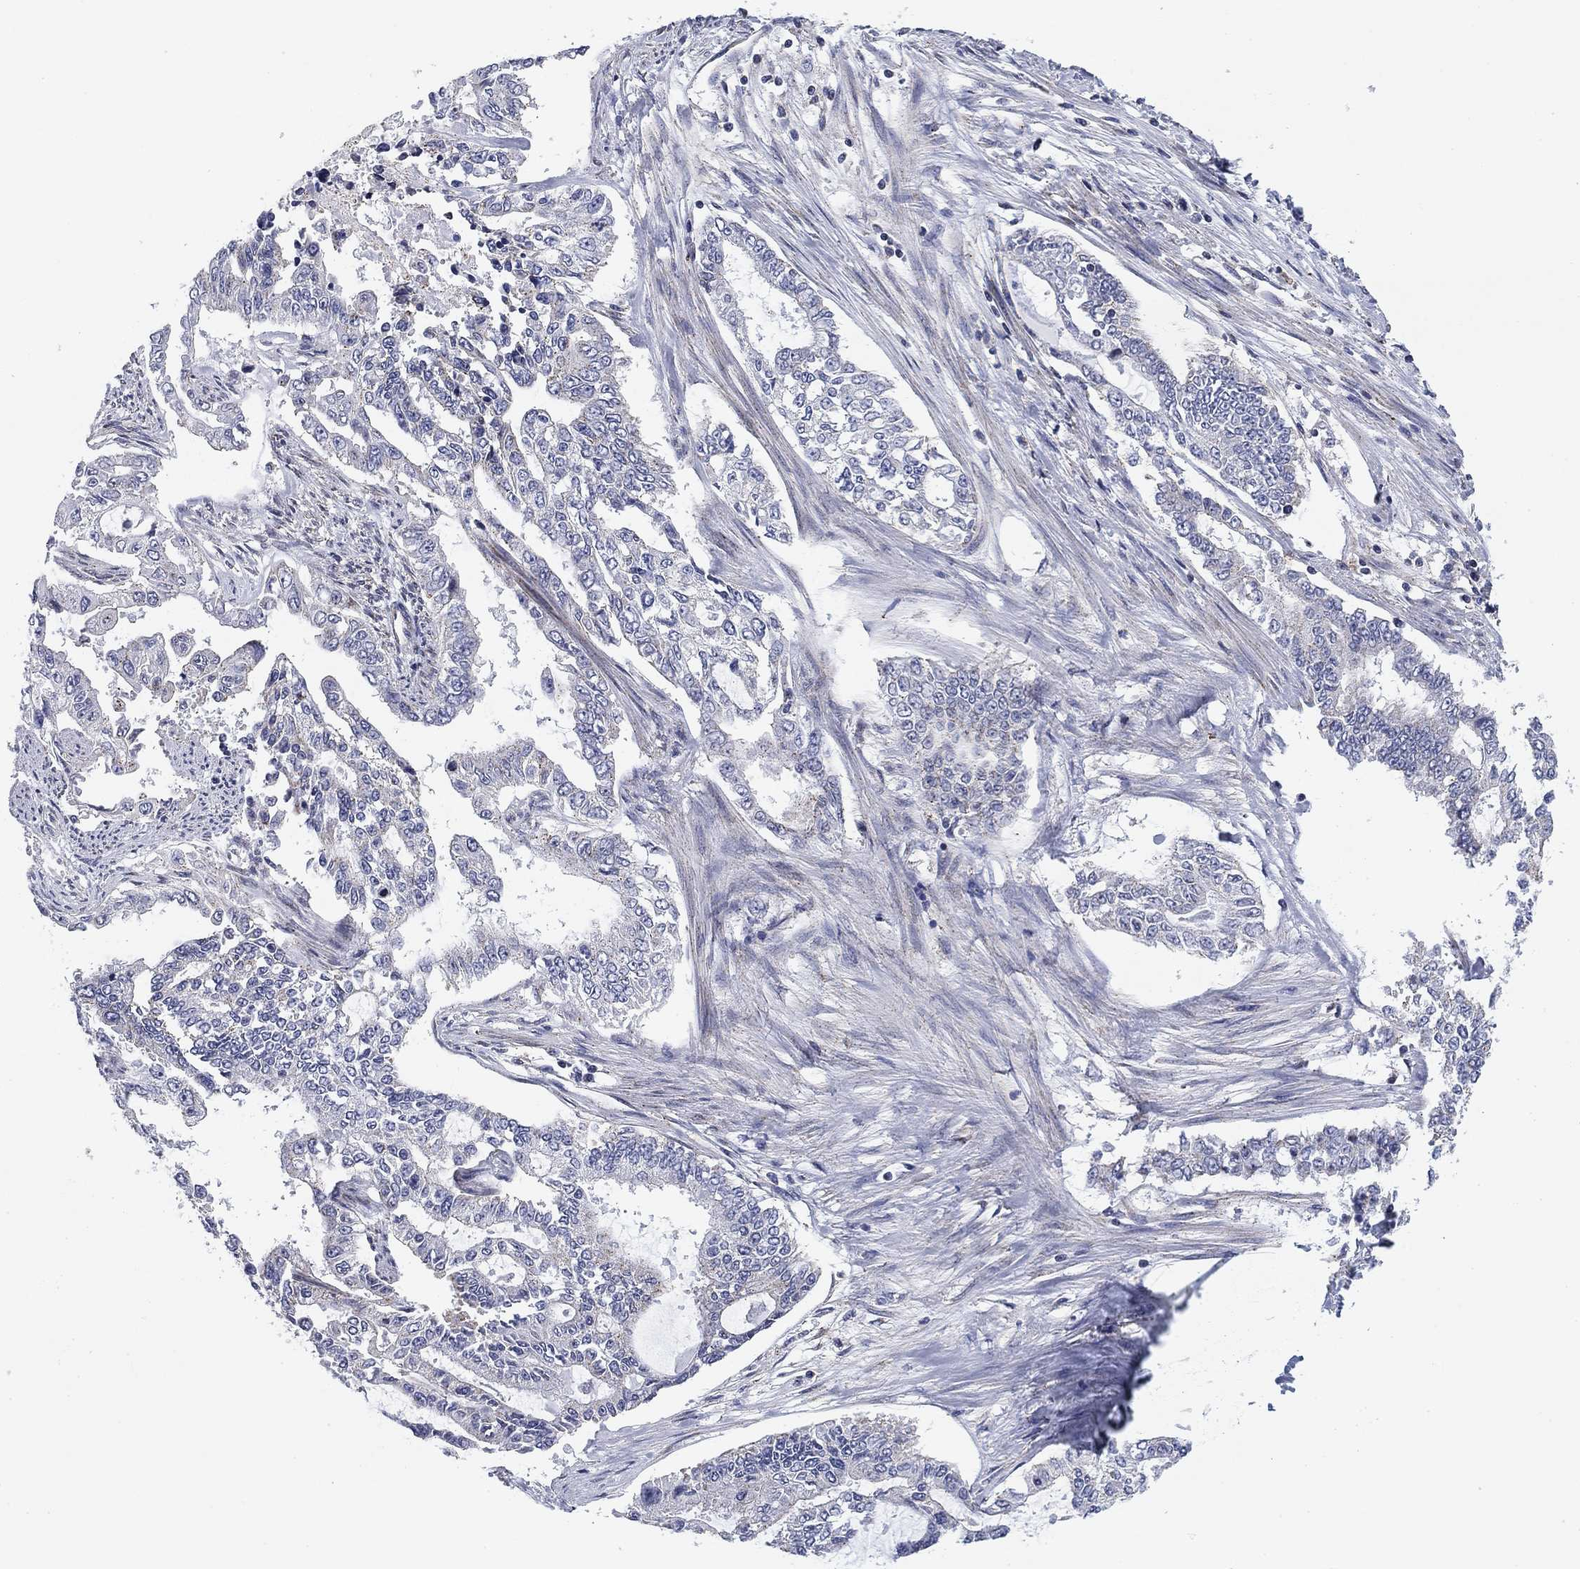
{"staining": {"intensity": "negative", "quantity": "none", "location": "none"}, "tissue": "endometrial cancer", "cell_type": "Tumor cells", "image_type": "cancer", "snomed": [{"axis": "morphology", "description": "Adenocarcinoma, NOS"}, {"axis": "topography", "description": "Uterus"}], "caption": "A micrograph of human endometrial cancer is negative for staining in tumor cells.", "gene": "NACAD", "patient": {"sex": "female", "age": 59}}